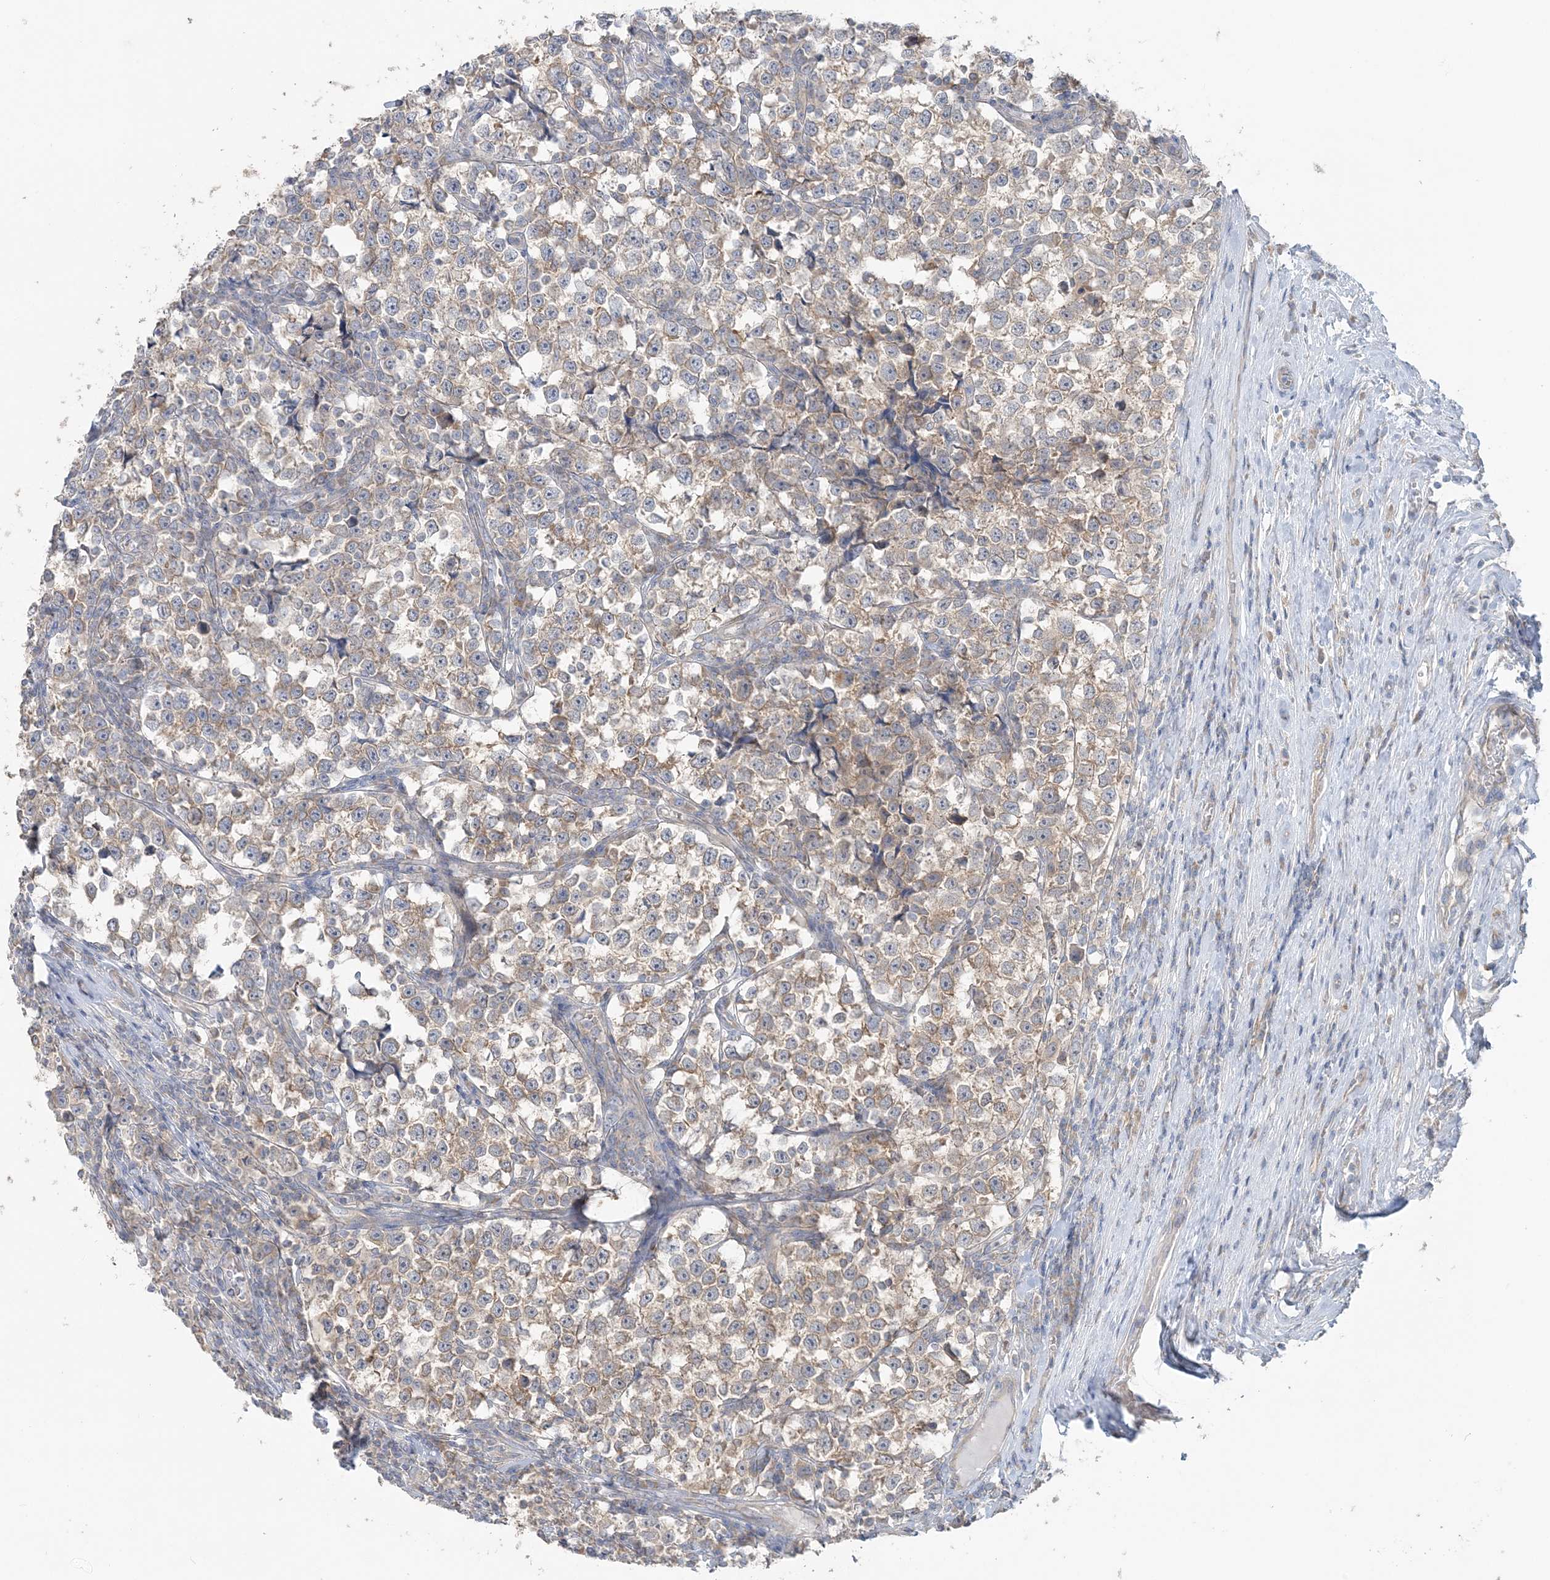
{"staining": {"intensity": "weak", "quantity": ">75%", "location": "cytoplasmic/membranous"}, "tissue": "testis cancer", "cell_type": "Tumor cells", "image_type": "cancer", "snomed": [{"axis": "morphology", "description": "Normal tissue, NOS"}, {"axis": "morphology", "description": "Seminoma, NOS"}, {"axis": "topography", "description": "Testis"}], "caption": "Protein expression analysis of human testis cancer (seminoma) reveals weak cytoplasmic/membranous staining in approximately >75% of tumor cells.", "gene": "TBC1D5", "patient": {"sex": "male", "age": 43}}